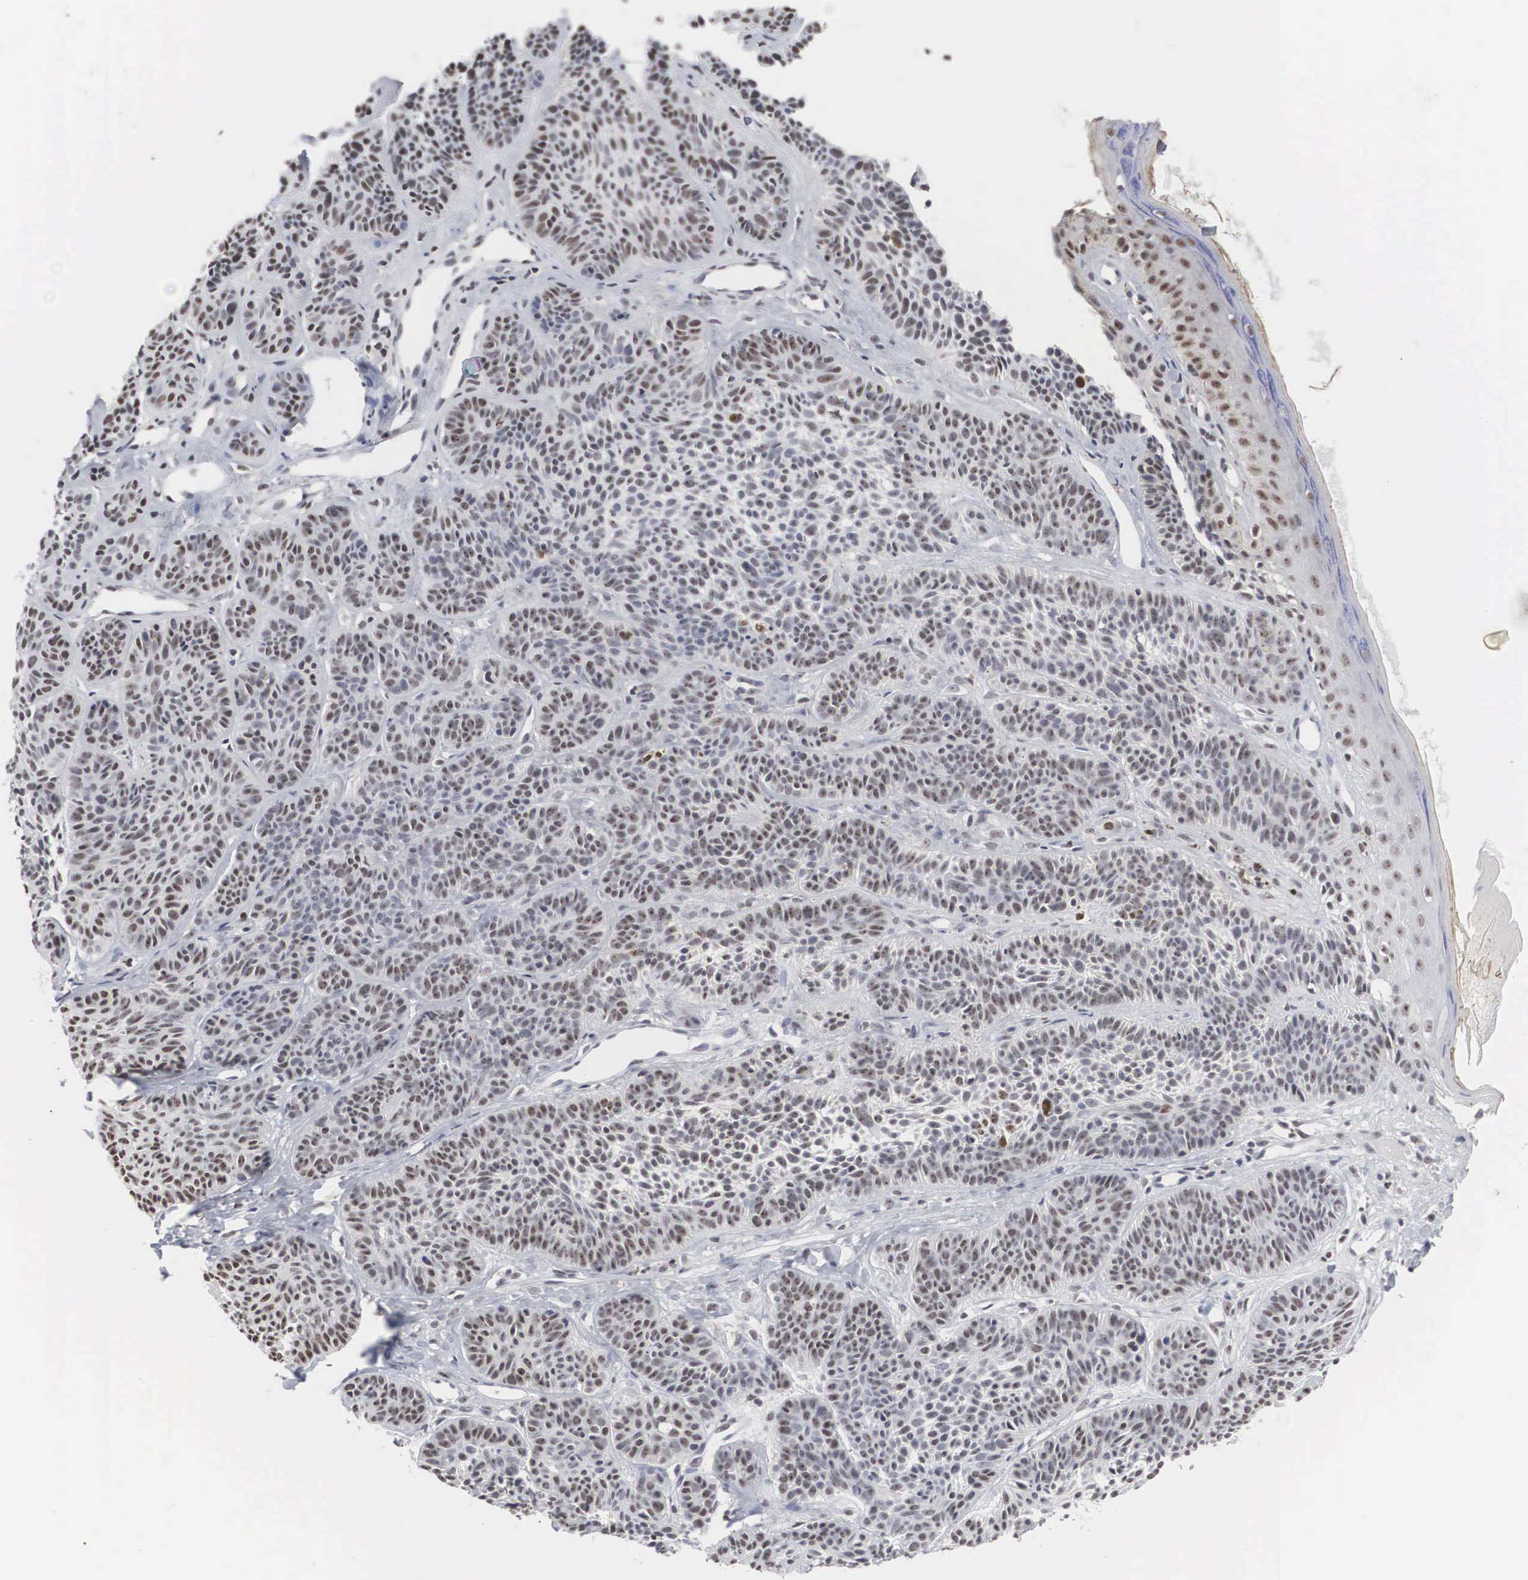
{"staining": {"intensity": "weak", "quantity": "25%-75%", "location": "nuclear"}, "tissue": "skin cancer", "cell_type": "Tumor cells", "image_type": "cancer", "snomed": [{"axis": "morphology", "description": "Basal cell carcinoma"}, {"axis": "topography", "description": "Skin"}], "caption": "Human skin cancer (basal cell carcinoma) stained for a protein (brown) exhibits weak nuclear positive expression in about 25%-75% of tumor cells.", "gene": "AUTS2", "patient": {"sex": "female", "age": 62}}